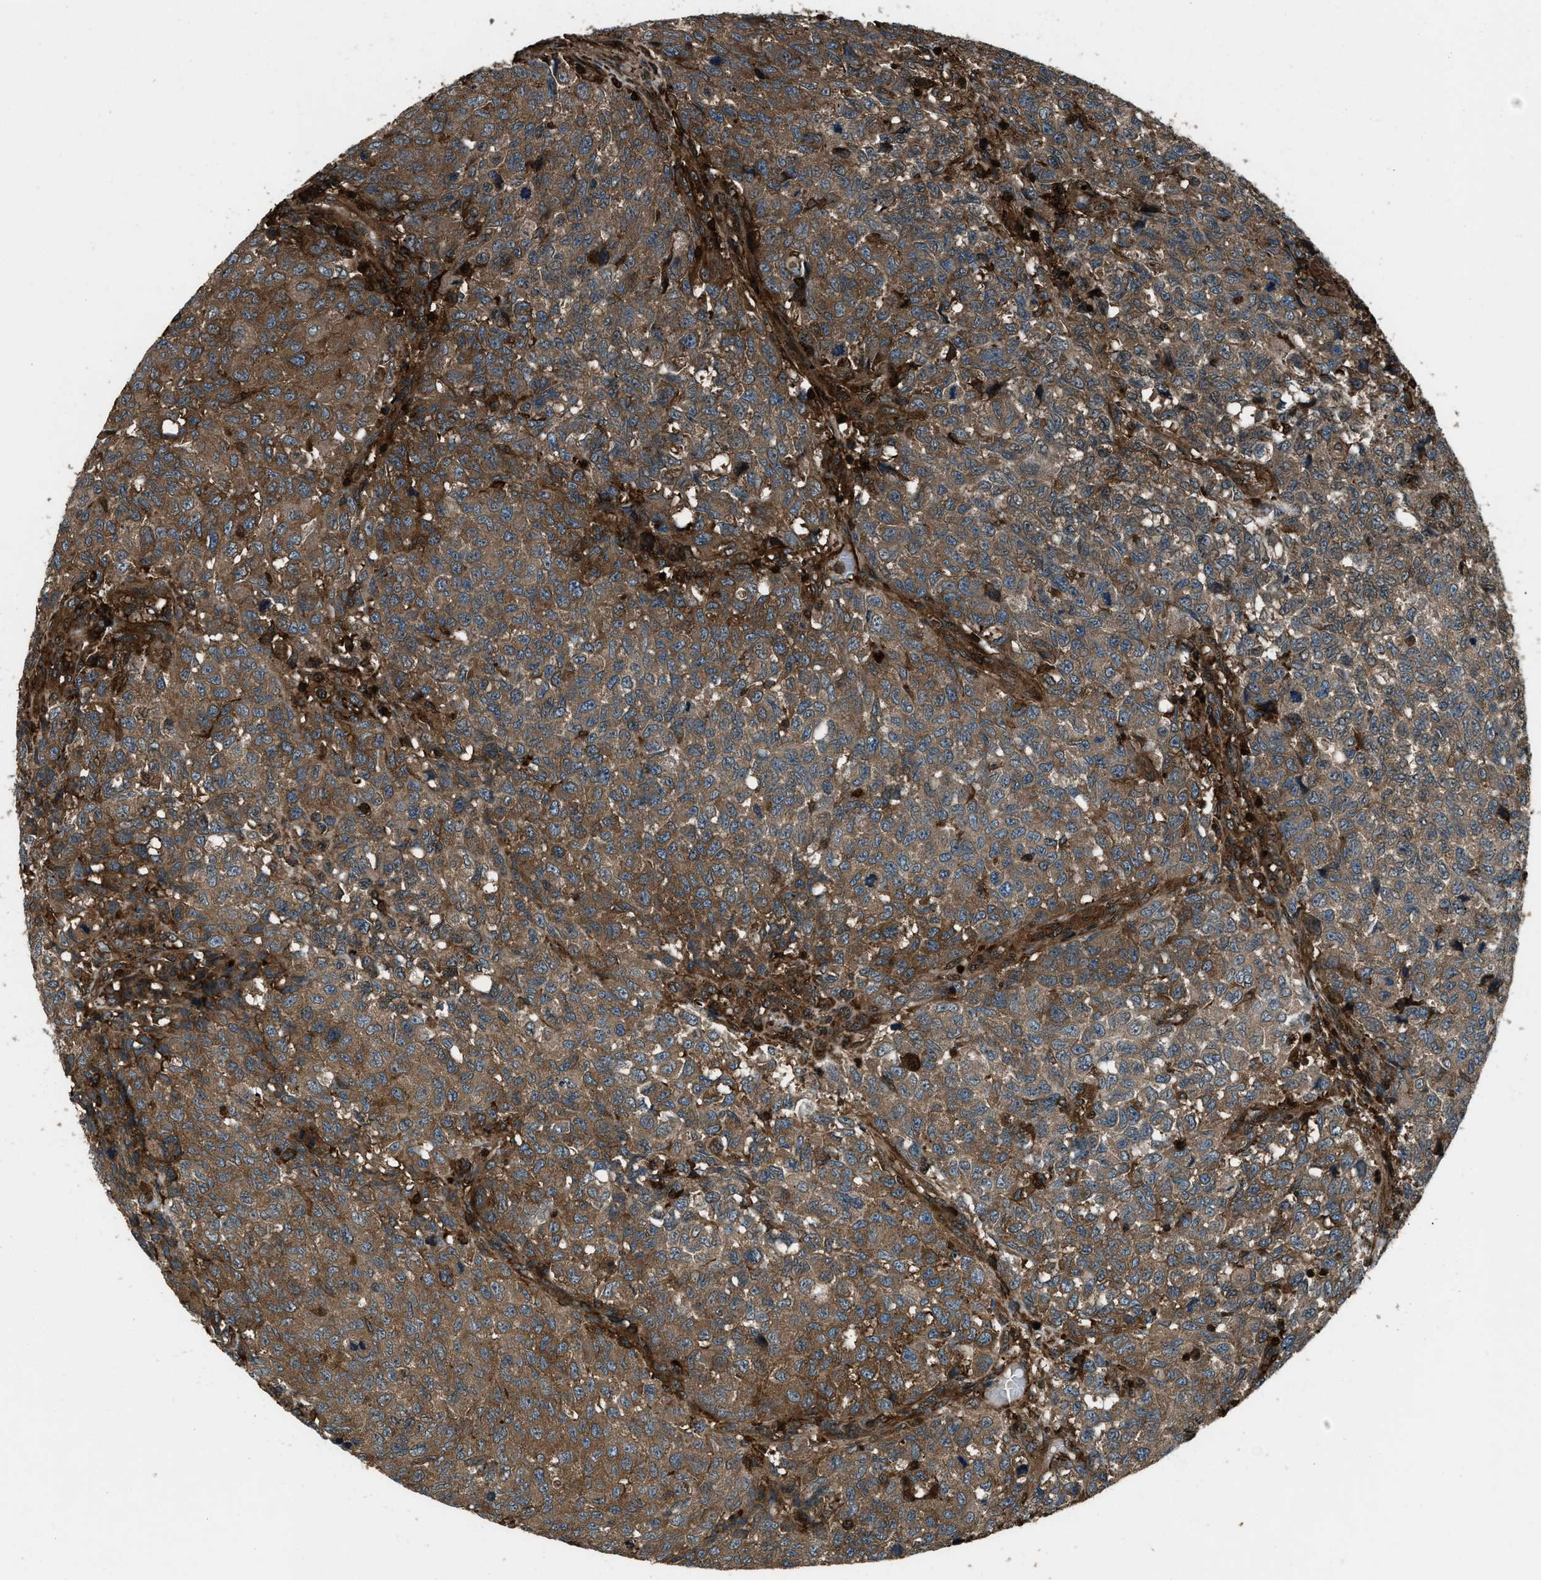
{"staining": {"intensity": "moderate", "quantity": ">75%", "location": "cytoplasmic/membranous"}, "tissue": "testis cancer", "cell_type": "Tumor cells", "image_type": "cancer", "snomed": [{"axis": "morphology", "description": "Seminoma, NOS"}, {"axis": "topography", "description": "Testis"}], "caption": "Immunohistochemical staining of human testis cancer demonstrates medium levels of moderate cytoplasmic/membranous protein staining in approximately >75% of tumor cells.", "gene": "SNX30", "patient": {"sex": "male", "age": 59}}